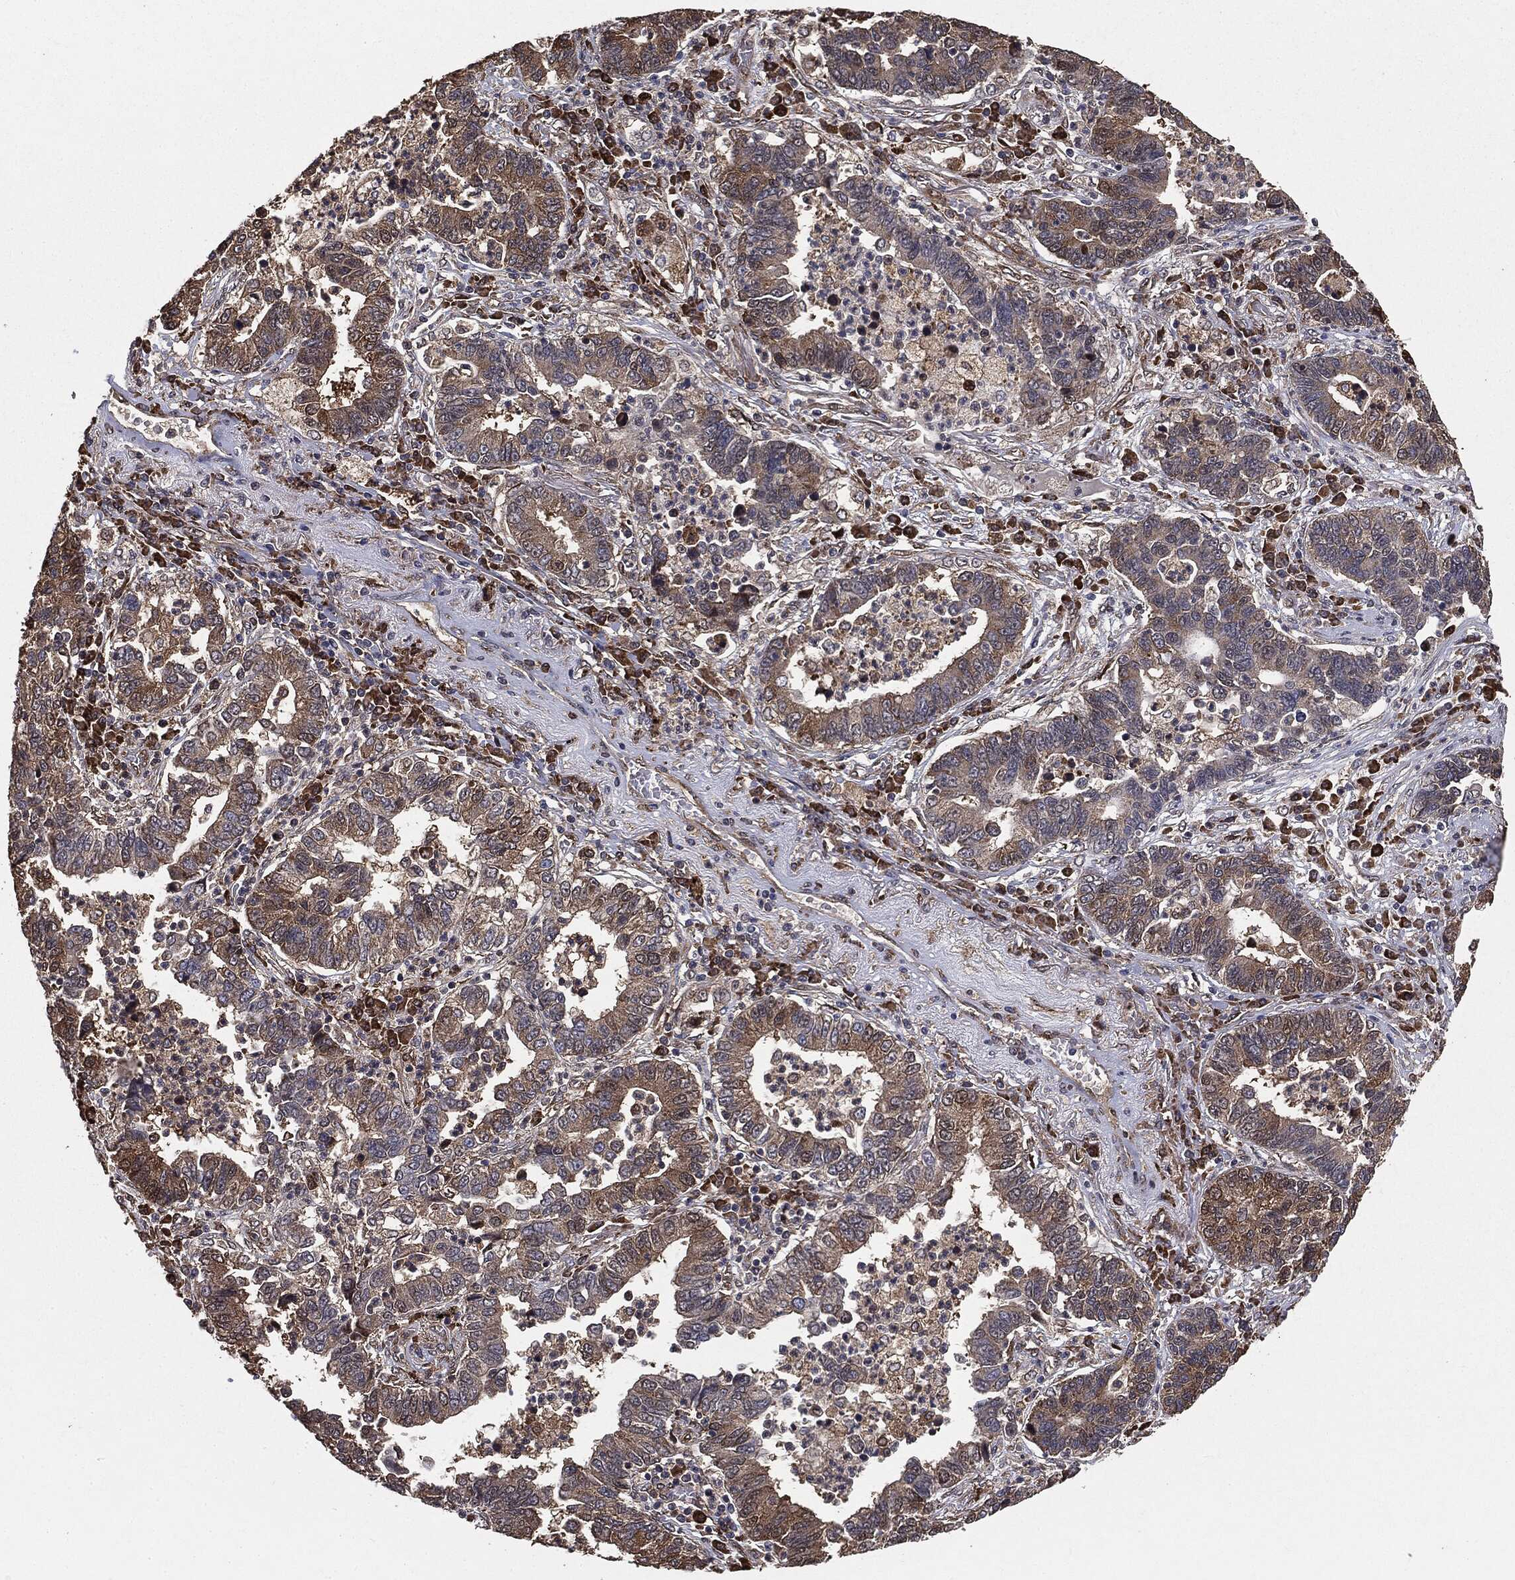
{"staining": {"intensity": "weak", "quantity": "25%-75%", "location": "cytoplasmic/membranous"}, "tissue": "lung cancer", "cell_type": "Tumor cells", "image_type": "cancer", "snomed": [{"axis": "morphology", "description": "Adenocarcinoma, NOS"}, {"axis": "topography", "description": "Lung"}], "caption": "Human lung cancer (adenocarcinoma) stained for a protein (brown) reveals weak cytoplasmic/membranous positive expression in about 25%-75% of tumor cells.", "gene": "NME1", "patient": {"sex": "female", "age": 57}}